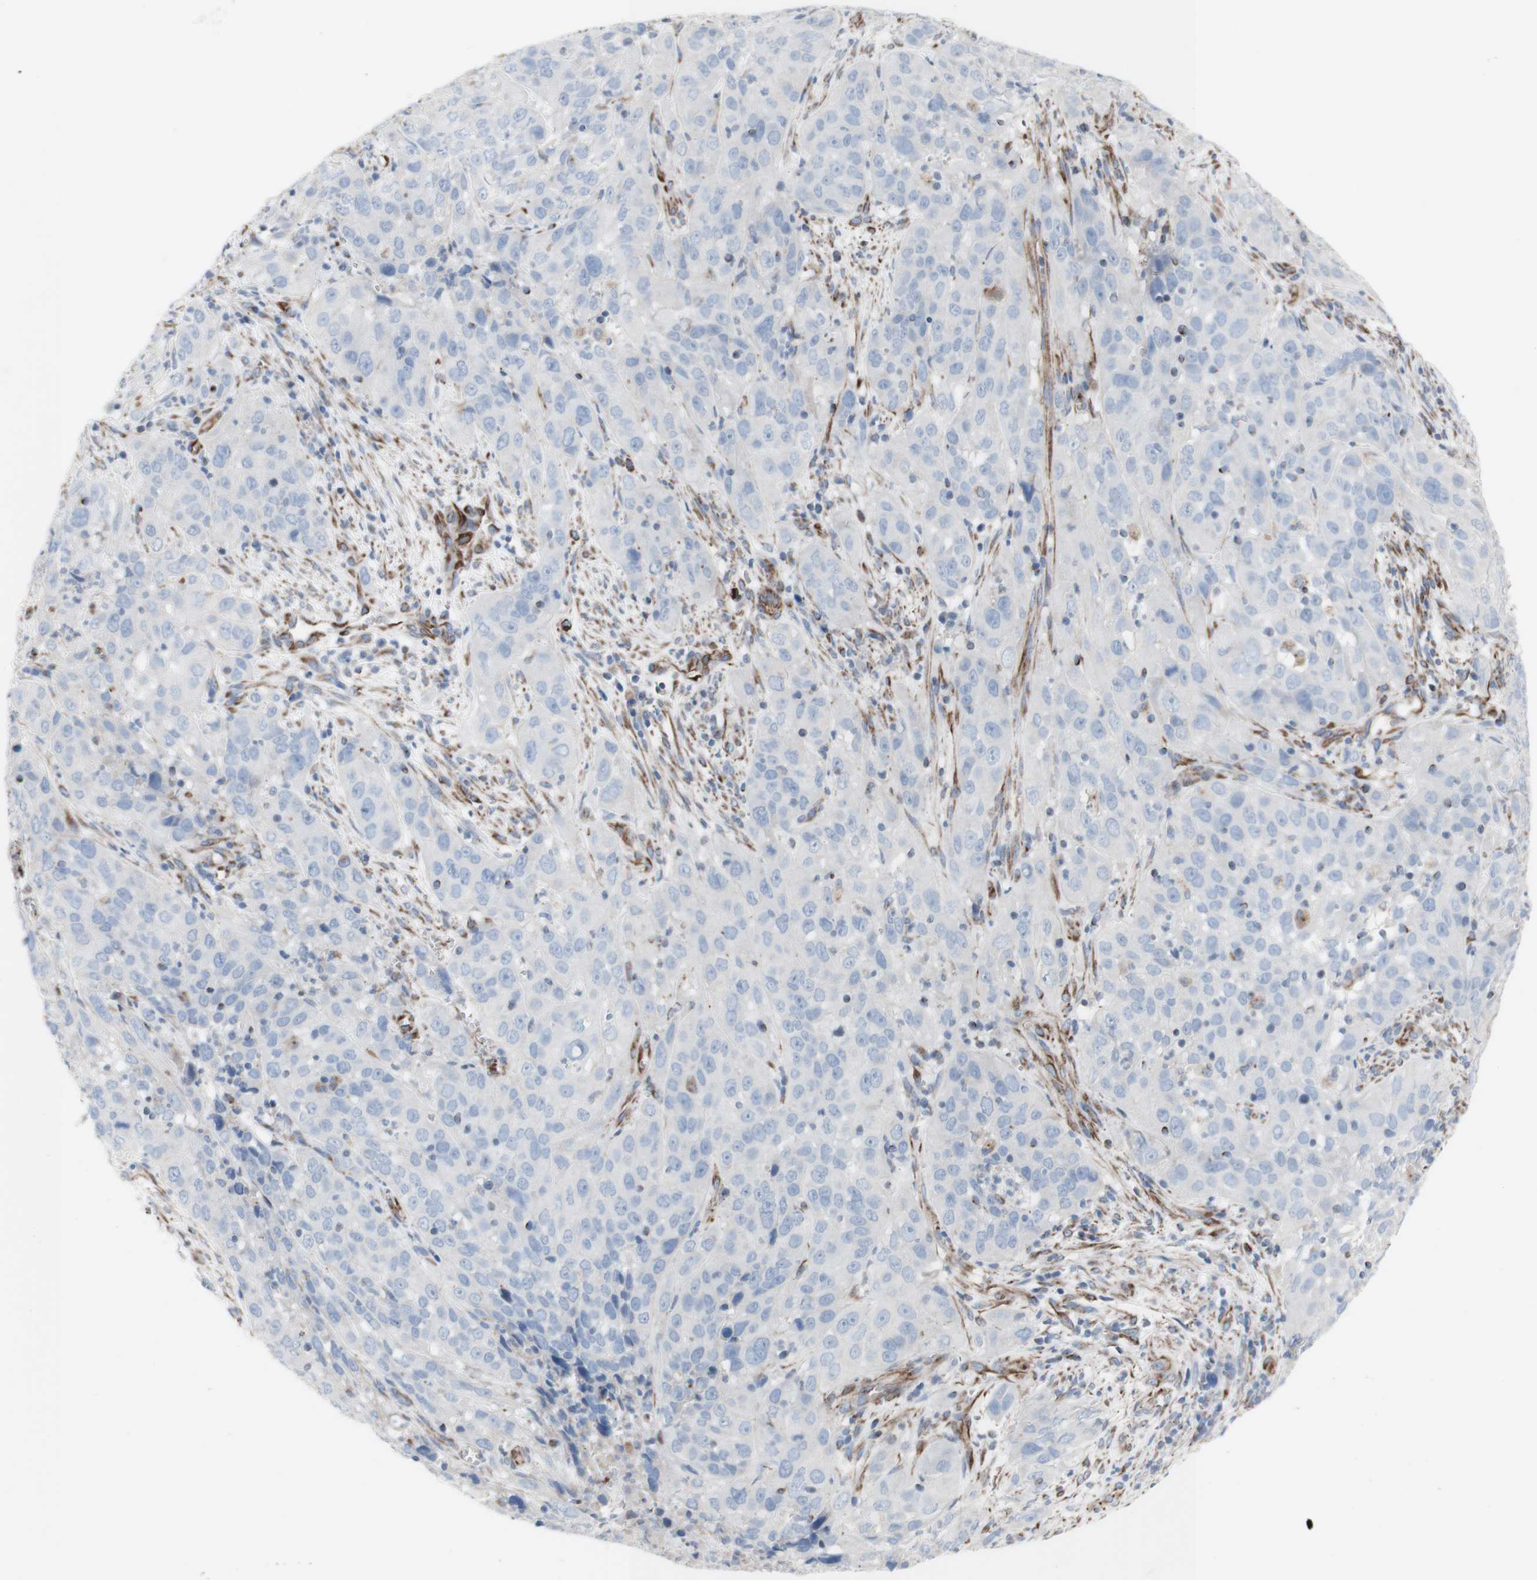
{"staining": {"intensity": "negative", "quantity": "none", "location": "none"}, "tissue": "cervical cancer", "cell_type": "Tumor cells", "image_type": "cancer", "snomed": [{"axis": "morphology", "description": "Squamous cell carcinoma, NOS"}, {"axis": "topography", "description": "Cervix"}], "caption": "Tumor cells show no significant expression in squamous cell carcinoma (cervical). Brightfield microscopy of IHC stained with DAB (brown) and hematoxylin (blue), captured at high magnification.", "gene": "AGPAT5", "patient": {"sex": "female", "age": 32}}